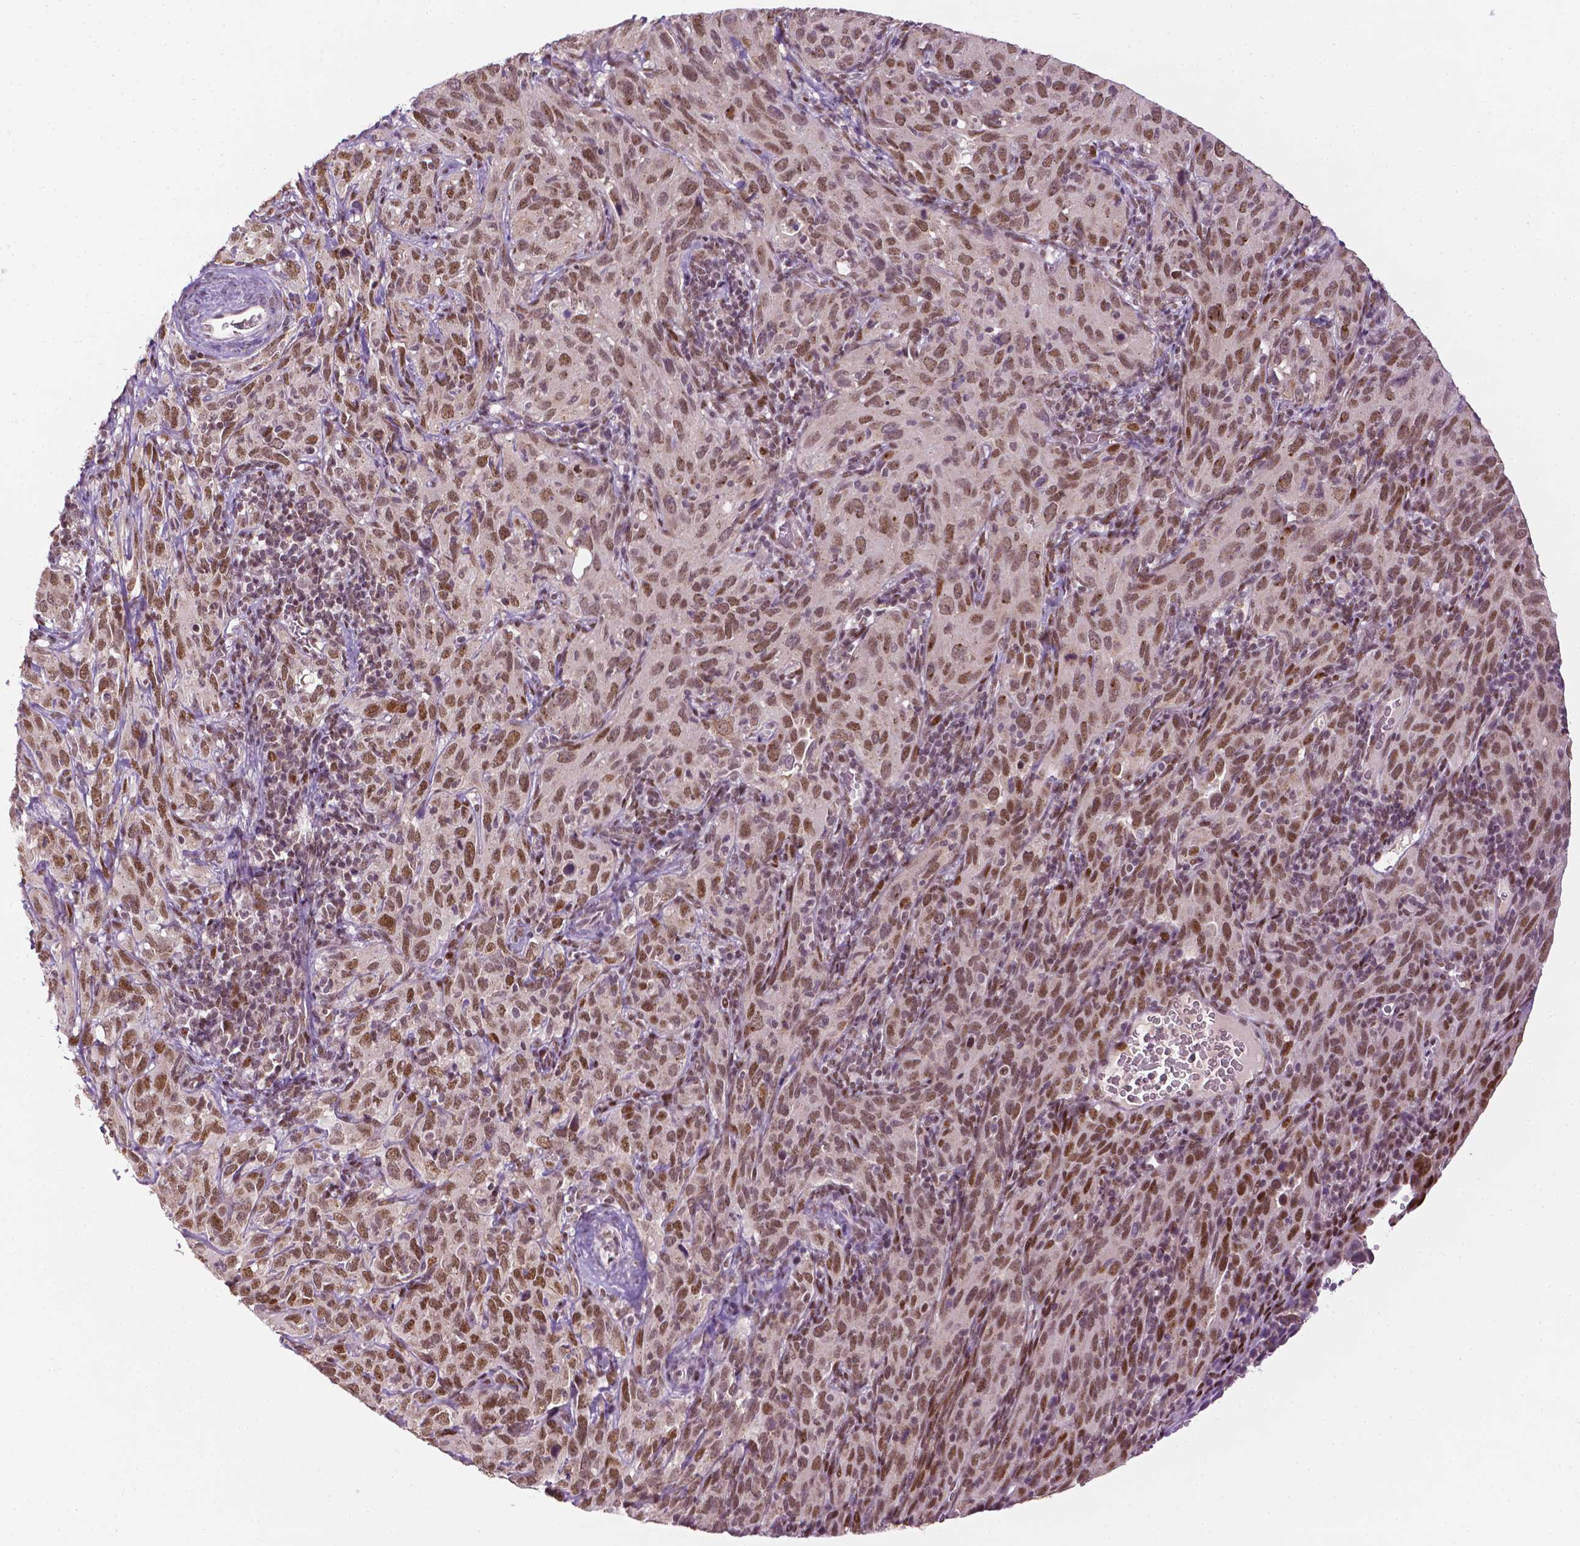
{"staining": {"intensity": "moderate", "quantity": ">75%", "location": "nuclear"}, "tissue": "cervical cancer", "cell_type": "Tumor cells", "image_type": "cancer", "snomed": [{"axis": "morphology", "description": "Normal tissue, NOS"}, {"axis": "morphology", "description": "Squamous cell carcinoma, NOS"}, {"axis": "topography", "description": "Cervix"}], "caption": "DAB immunohistochemical staining of squamous cell carcinoma (cervical) displays moderate nuclear protein expression in approximately >75% of tumor cells.", "gene": "ZNF41", "patient": {"sex": "female", "age": 51}}